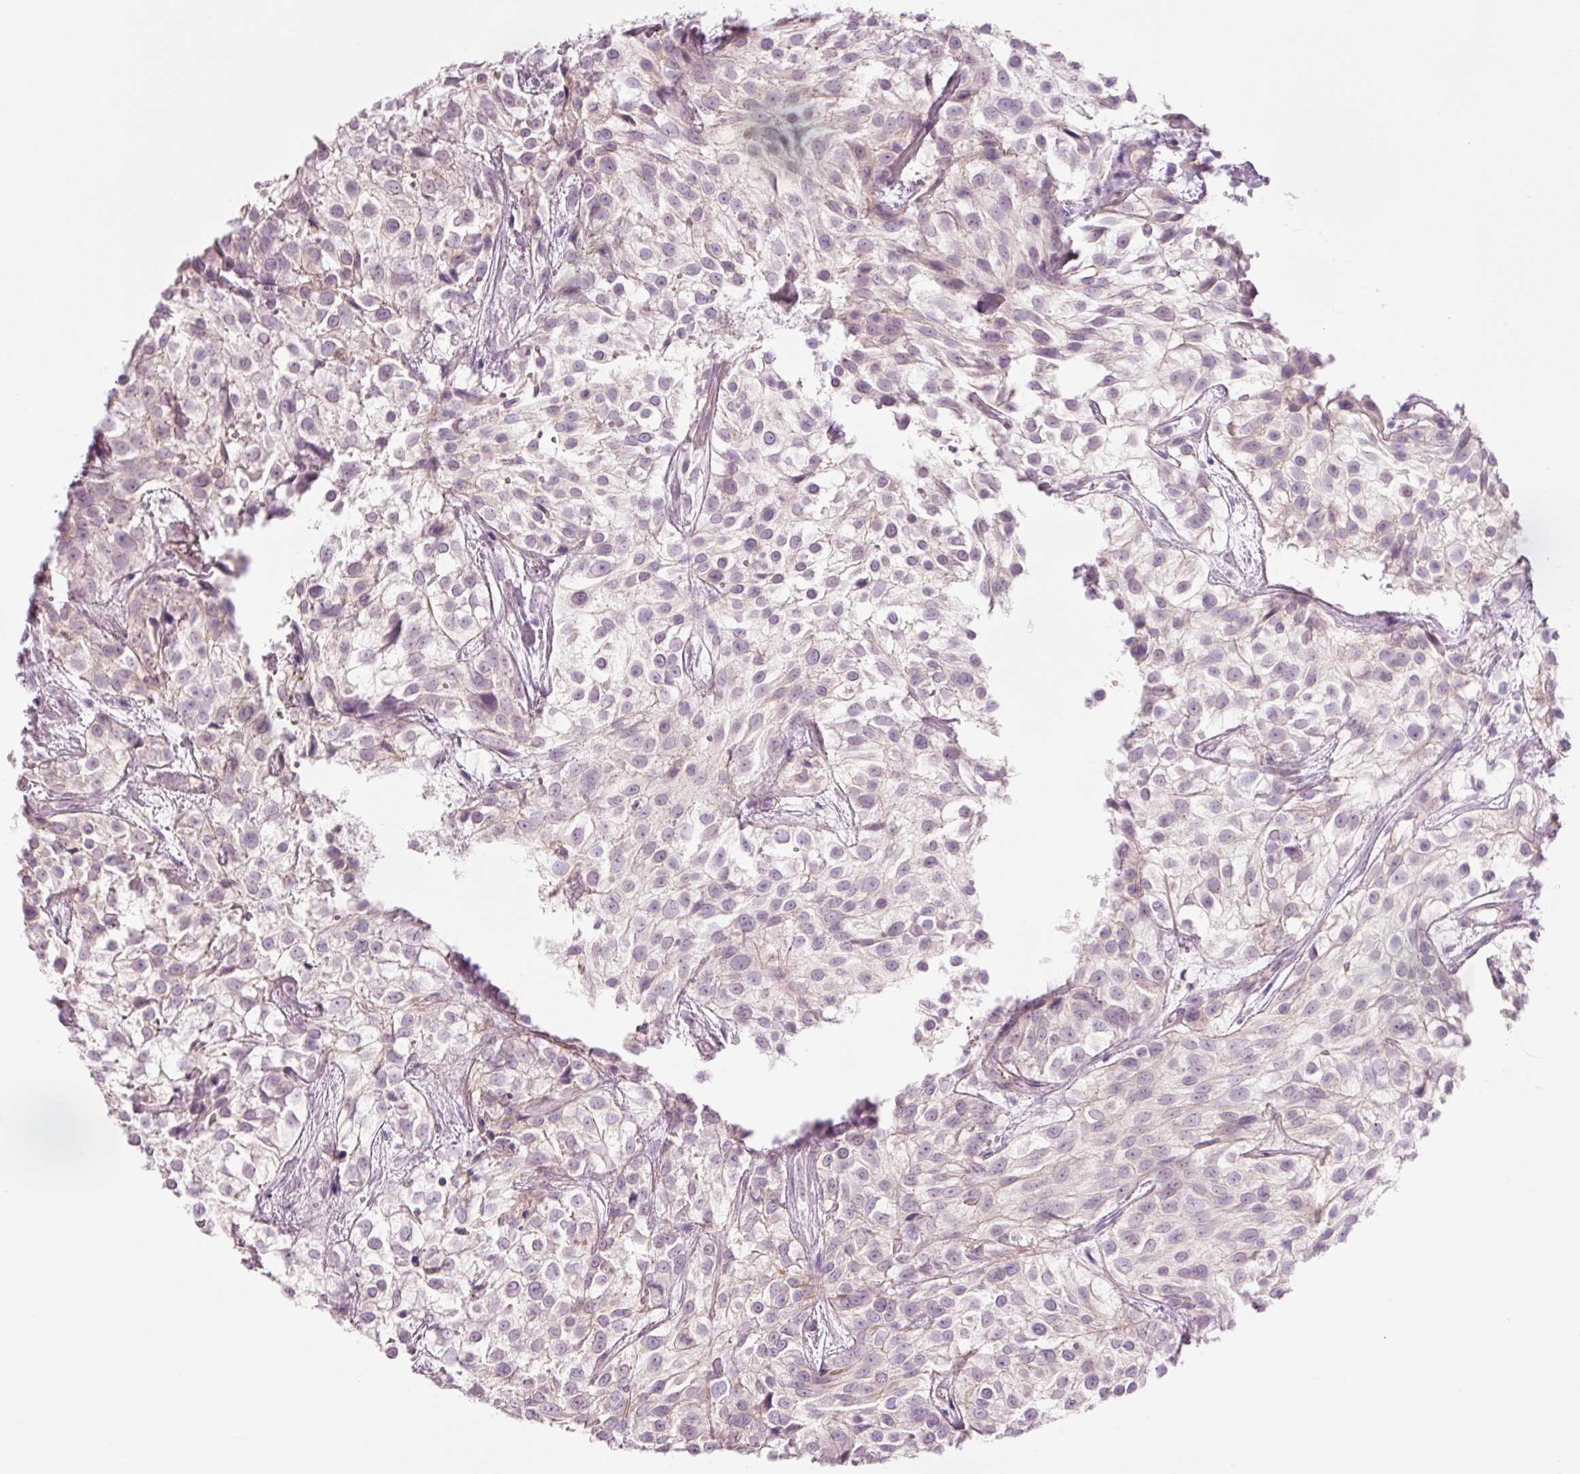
{"staining": {"intensity": "negative", "quantity": "none", "location": "none"}, "tissue": "urothelial cancer", "cell_type": "Tumor cells", "image_type": "cancer", "snomed": [{"axis": "morphology", "description": "Urothelial carcinoma, High grade"}, {"axis": "topography", "description": "Urinary bladder"}], "caption": "A histopathology image of high-grade urothelial carcinoma stained for a protein displays no brown staining in tumor cells. (Immunohistochemistry, brightfield microscopy, high magnification).", "gene": "HSPA4L", "patient": {"sex": "male", "age": 56}}